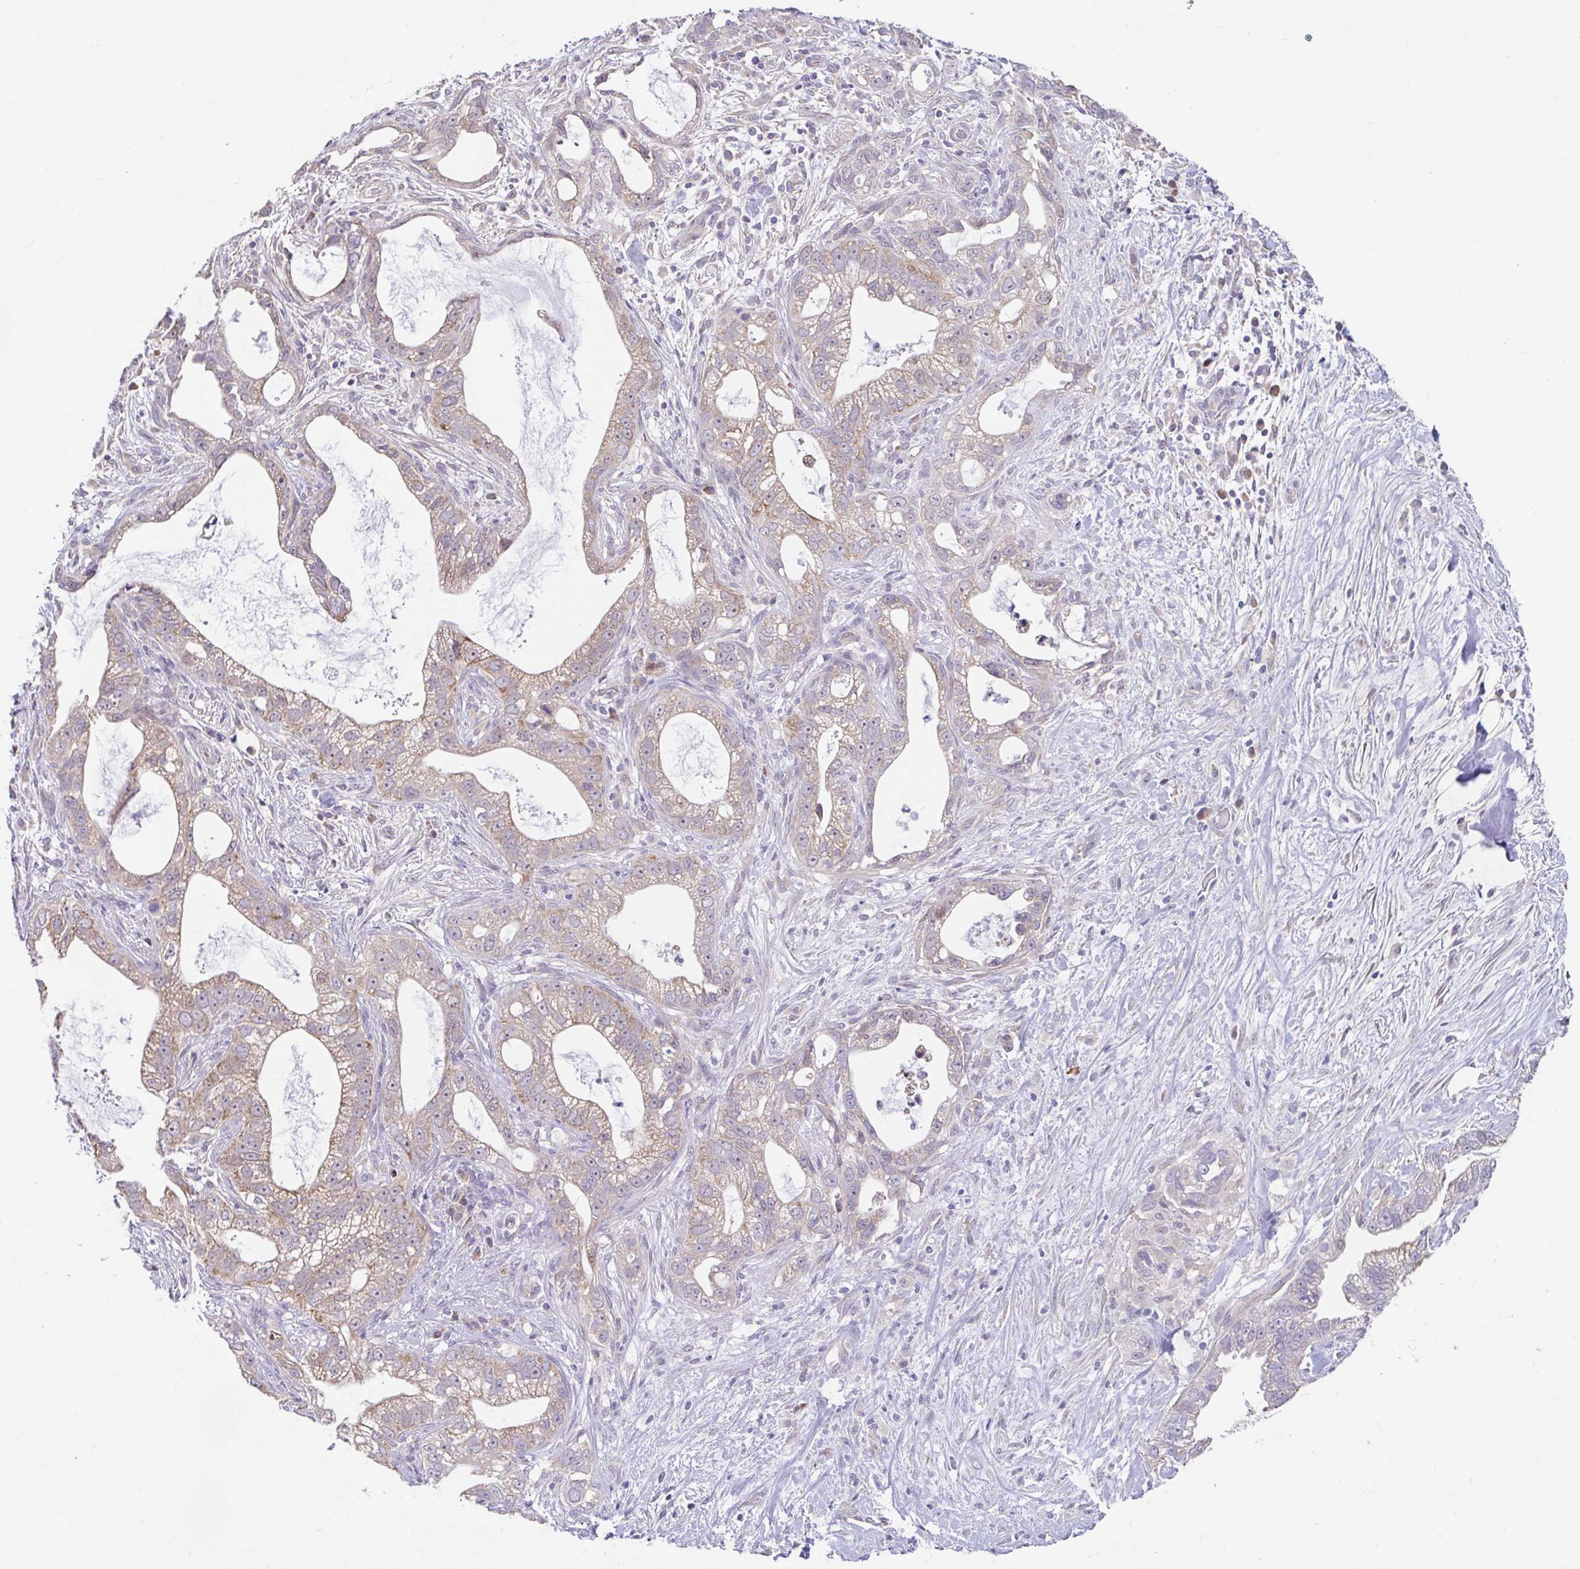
{"staining": {"intensity": "weak", "quantity": ">75%", "location": "cytoplasmic/membranous"}, "tissue": "pancreatic cancer", "cell_type": "Tumor cells", "image_type": "cancer", "snomed": [{"axis": "morphology", "description": "Adenocarcinoma, NOS"}, {"axis": "topography", "description": "Pancreas"}], "caption": "The immunohistochemical stain labels weak cytoplasmic/membranous staining in tumor cells of pancreatic adenocarcinoma tissue. The protein is shown in brown color, while the nuclei are stained blue.", "gene": "NT5C1B", "patient": {"sex": "male", "age": 70}}